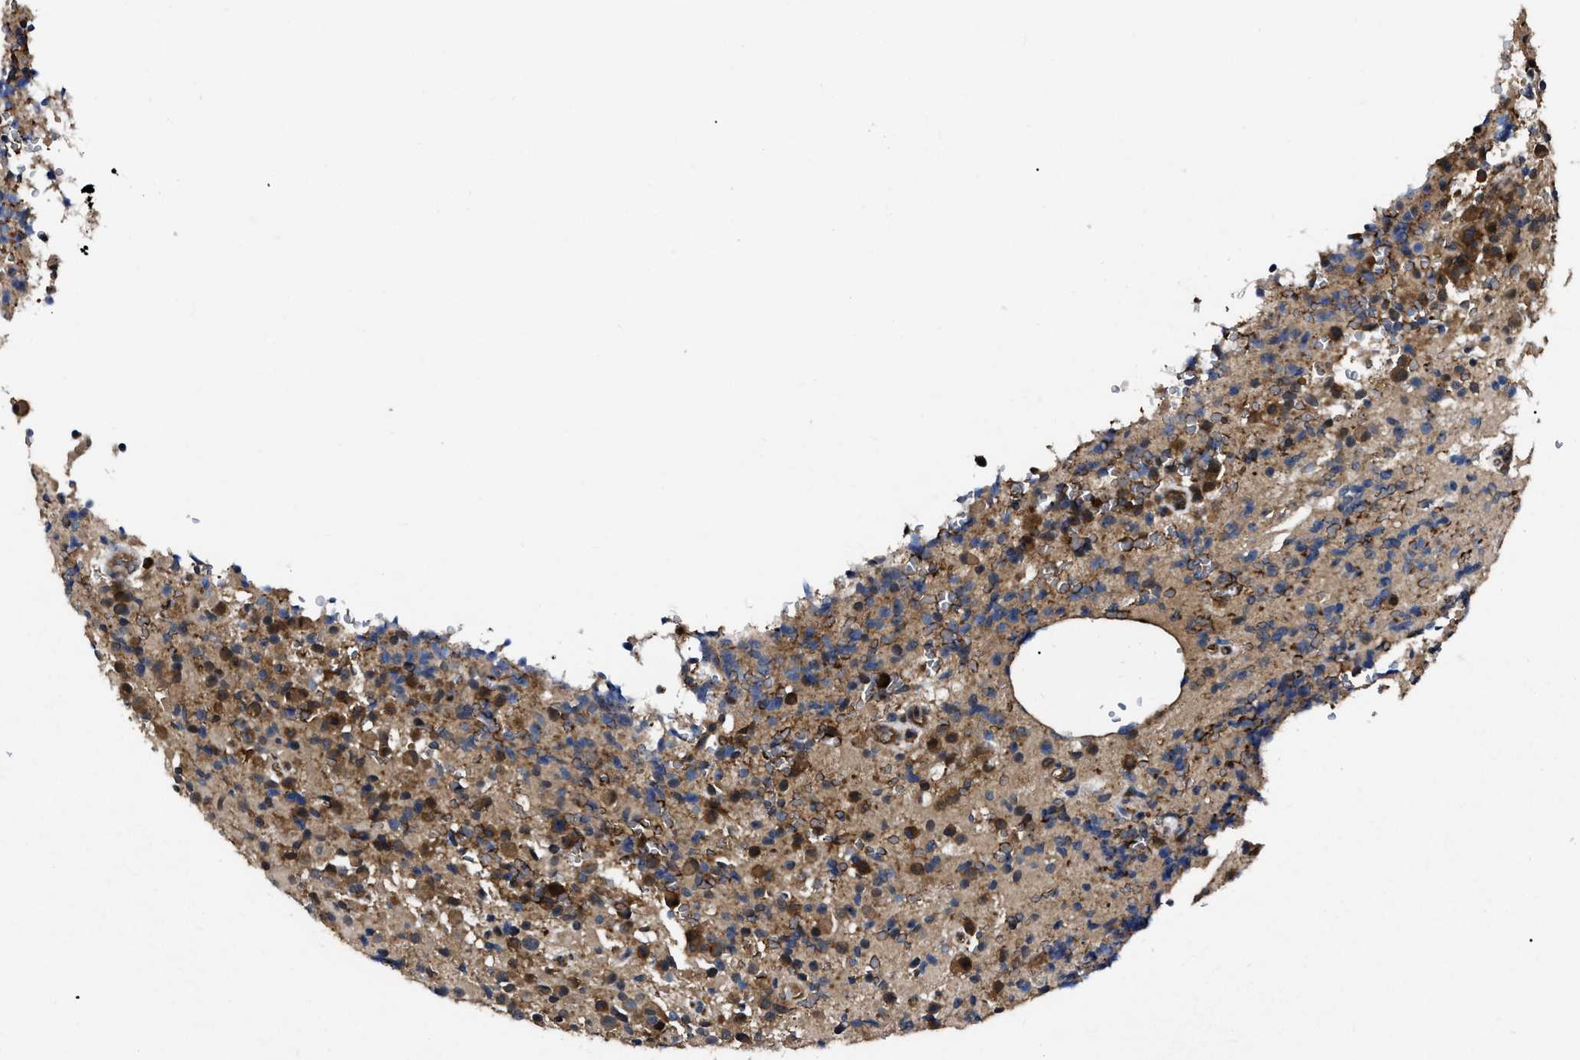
{"staining": {"intensity": "strong", "quantity": ">75%", "location": "cytoplasmic/membranous"}, "tissue": "glioma", "cell_type": "Tumor cells", "image_type": "cancer", "snomed": [{"axis": "morphology", "description": "Glioma, malignant, High grade"}, {"axis": "topography", "description": "Brain"}], "caption": "Glioma was stained to show a protein in brown. There is high levels of strong cytoplasmic/membranous expression in approximately >75% of tumor cells.", "gene": "GET4", "patient": {"sex": "male", "age": 71}}